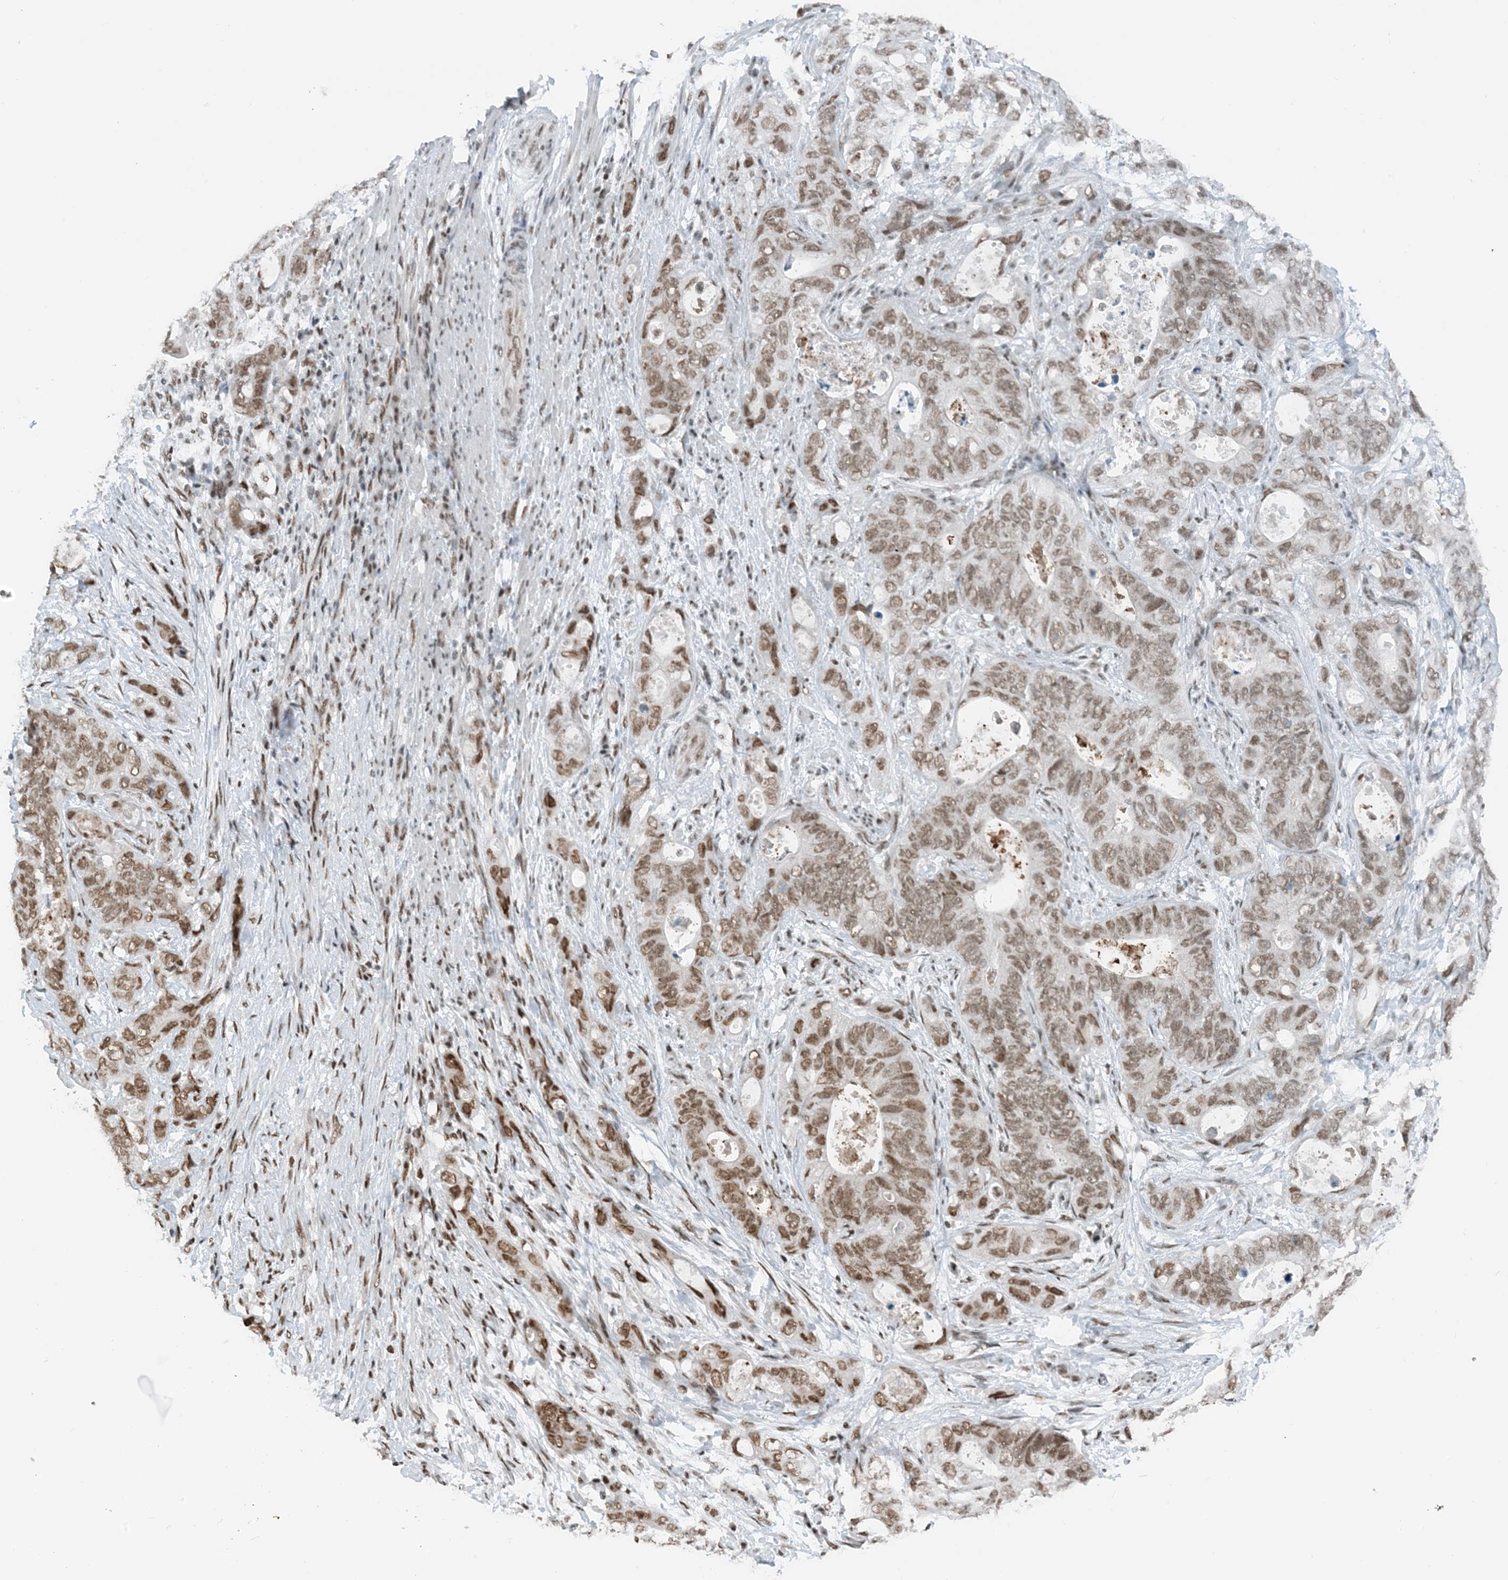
{"staining": {"intensity": "moderate", "quantity": ">75%", "location": "nuclear"}, "tissue": "stomach cancer", "cell_type": "Tumor cells", "image_type": "cancer", "snomed": [{"axis": "morphology", "description": "Adenocarcinoma, NOS"}, {"axis": "topography", "description": "Stomach"}], "caption": "Brown immunohistochemical staining in human stomach cancer exhibits moderate nuclear staining in about >75% of tumor cells.", "gene": "ZNF500", "patient": {"sex": "female", "age": 89}}